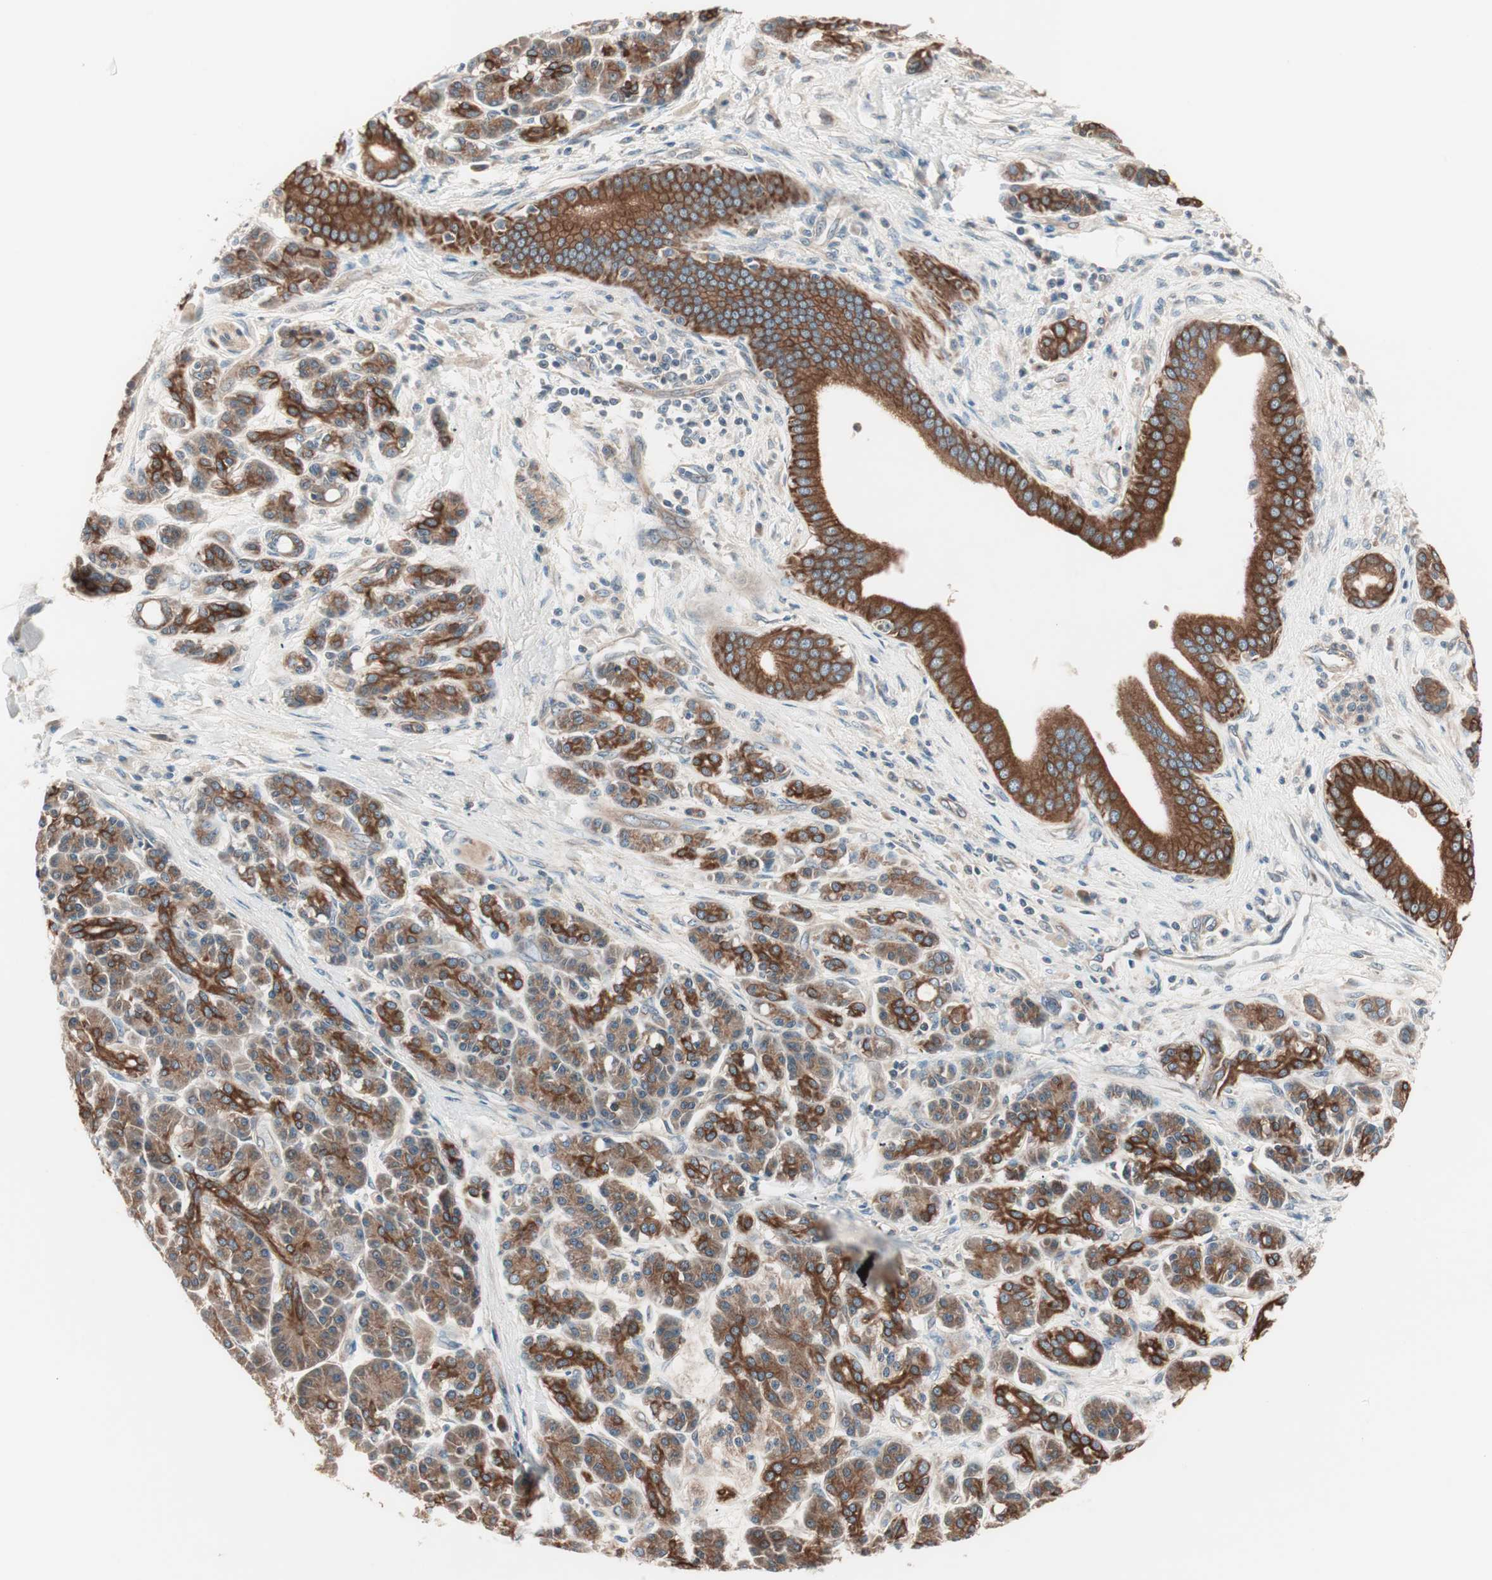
{"staining": {"intensity": "strong", "quantity": ">75%", "location": "cytoplasmic/membranous"}, "tissue": "pancreatic cancer", "cell_type": "Tumor cells", "image_type": "cancer", "snomed": [{"axis": "morphology", "description": "Adenocarcinoma, NOS"}, {"axis": "topography", "description": "Pancreas"}], "caption": "This is a micrograph of immunohistochemistry staining of pancreatic cancer, which shows strong positivity in the cytoplasmic/membranous of tumor cells.", "gene": "TSG101", "patient": {"sex": "male", "age": 59}}